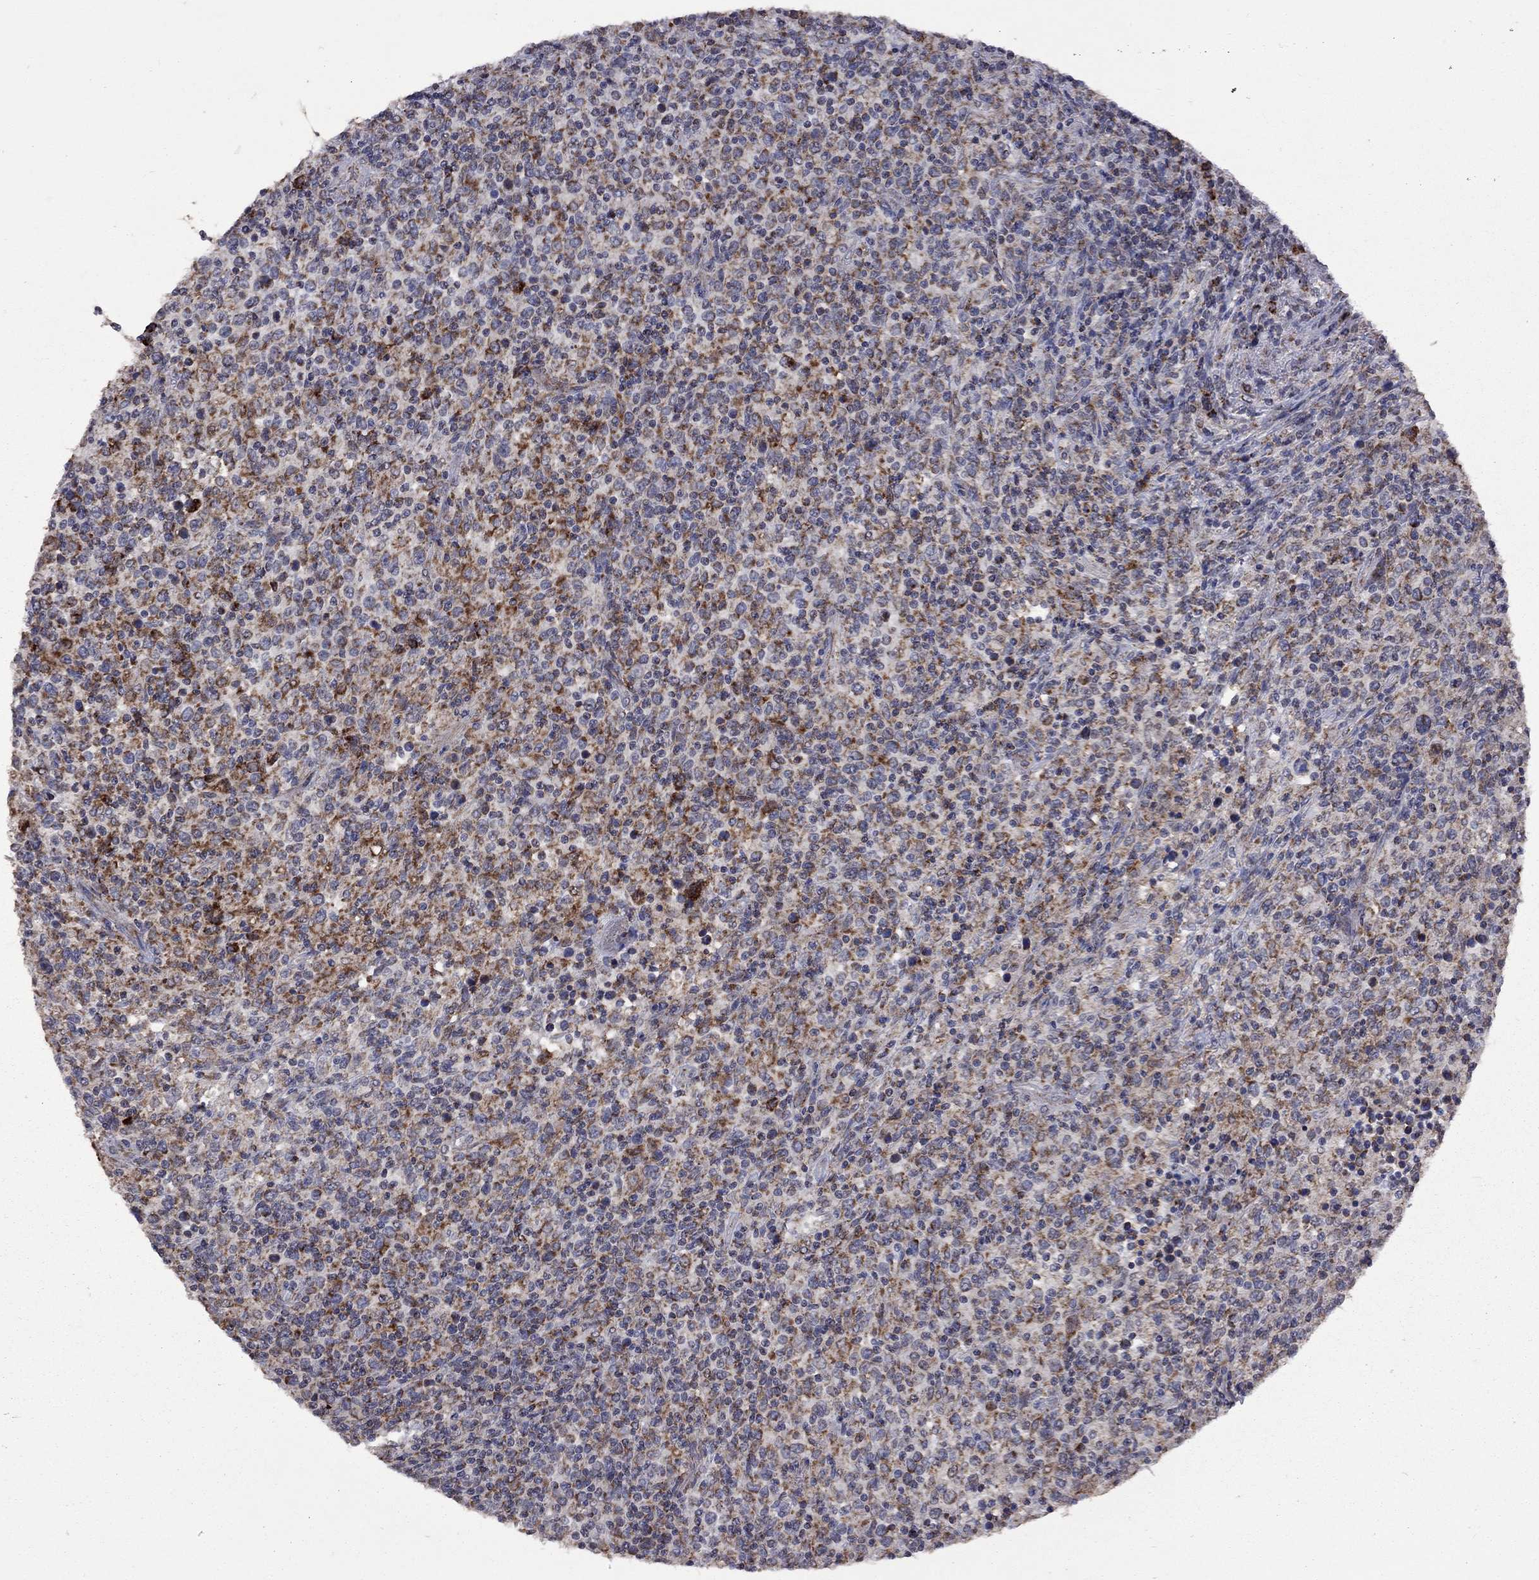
{"staining": {"intensity": "strong", "quantity": "25%-75%", "location": "cytoplasmic/membranous"}, "tissue": "lymphoma", "cell_type": "Tumor cells", "image_type": "cancer", "snomed": [{"axis": "morphology", "description": "Malignant lymphoma, non-Hodgkin's type, High grade"}, {"axis": "topography", "description": "Lung"}], "caption": "Malignant lymphoma, non-Hodgkin's type (high-grade) tissue exhibits strong cytoplasmic/membranous positivity in about 25%-75% of tumor cells", "gene": "NDUFB1", "patient": {"sex": "male", "age": 79}}